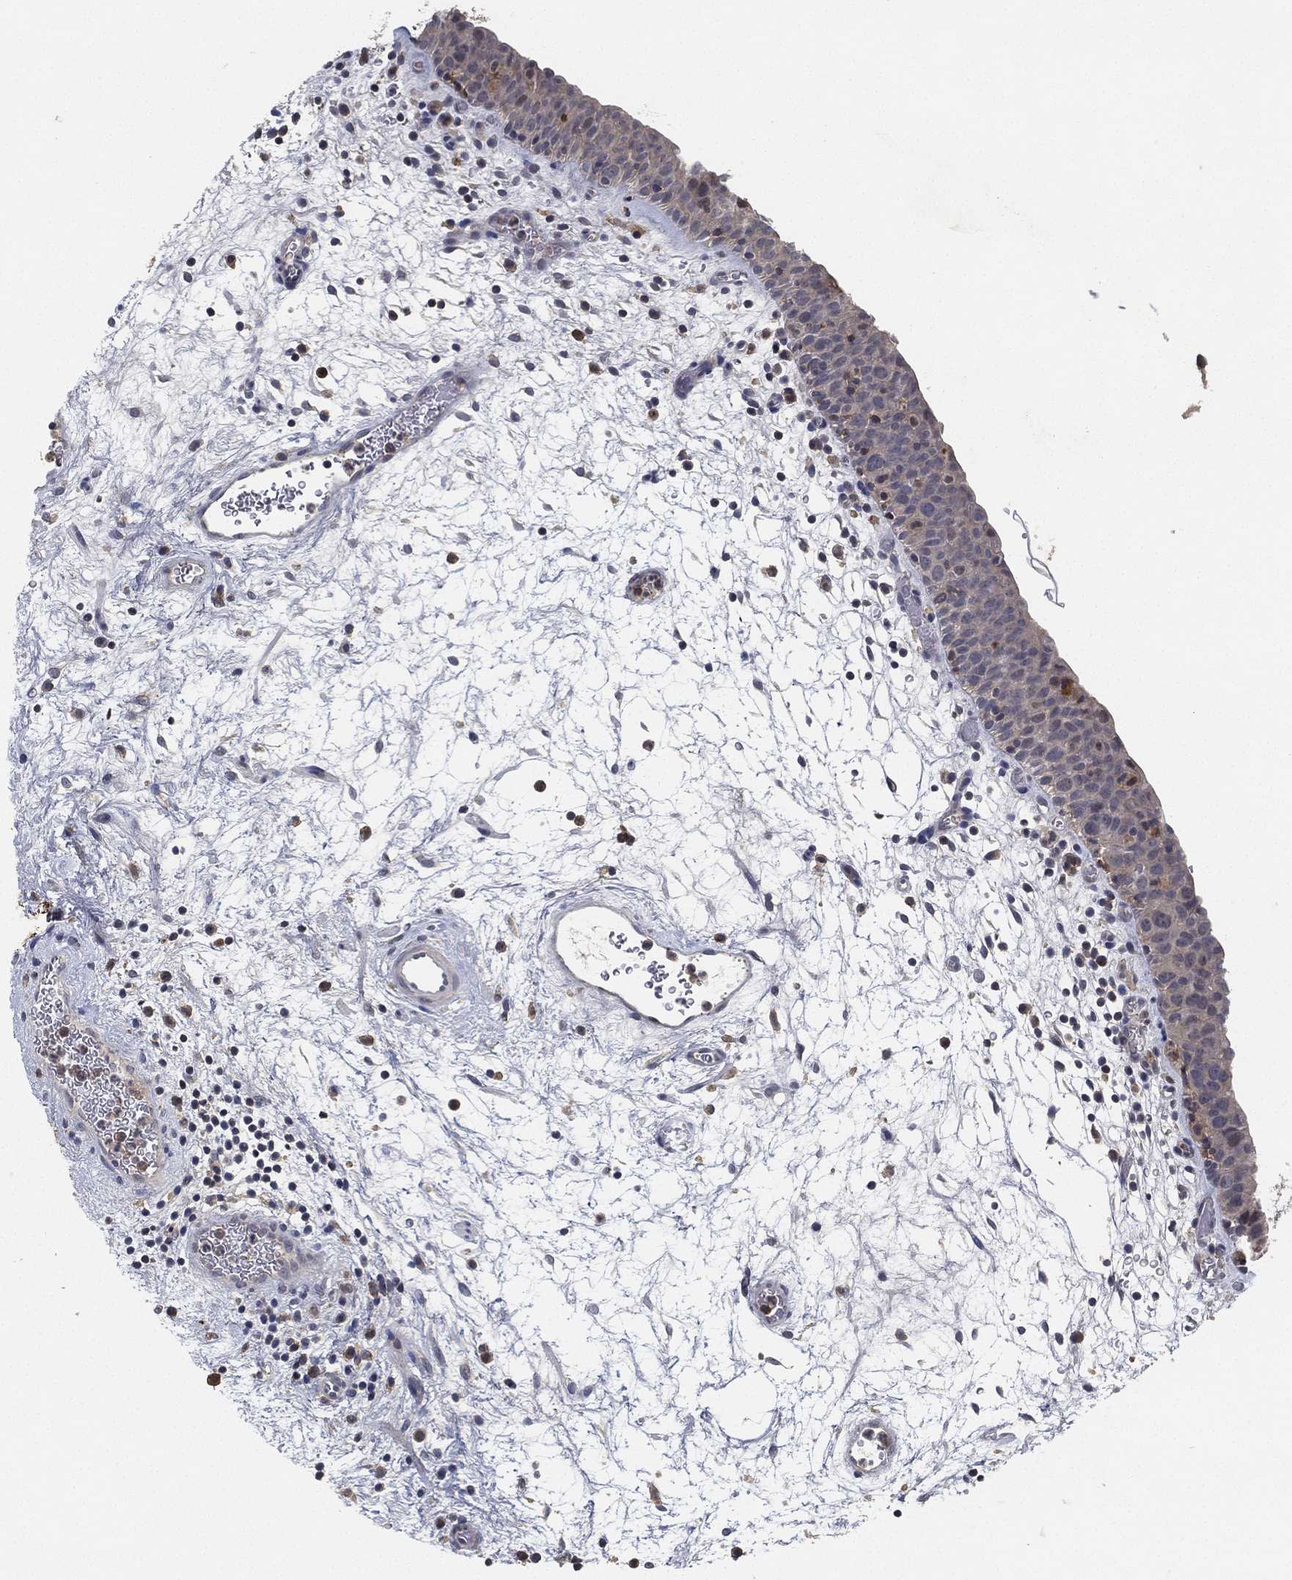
{"staining": {"intensity": "weak", "quantity": "<25%", "location": "cytoplasmic/membranous"}, "tissue": "urinary bladder", "cell_type": "Urothelial cells", "image_type": "normal", "snomed": [{"axis": "morphology", "description": "Normal tissue, NOS"}, {"axis": "topography", "description": "Urinary bladder"}], "caption": "IHC image of normal urinary bladder: urinary bladder stained with DAB exhibits no significant protein expression in urothelial cells. Nuclei are stained in blue.", "gene": "CFAP251", "patient": {"sex": "male", "age": 37}}